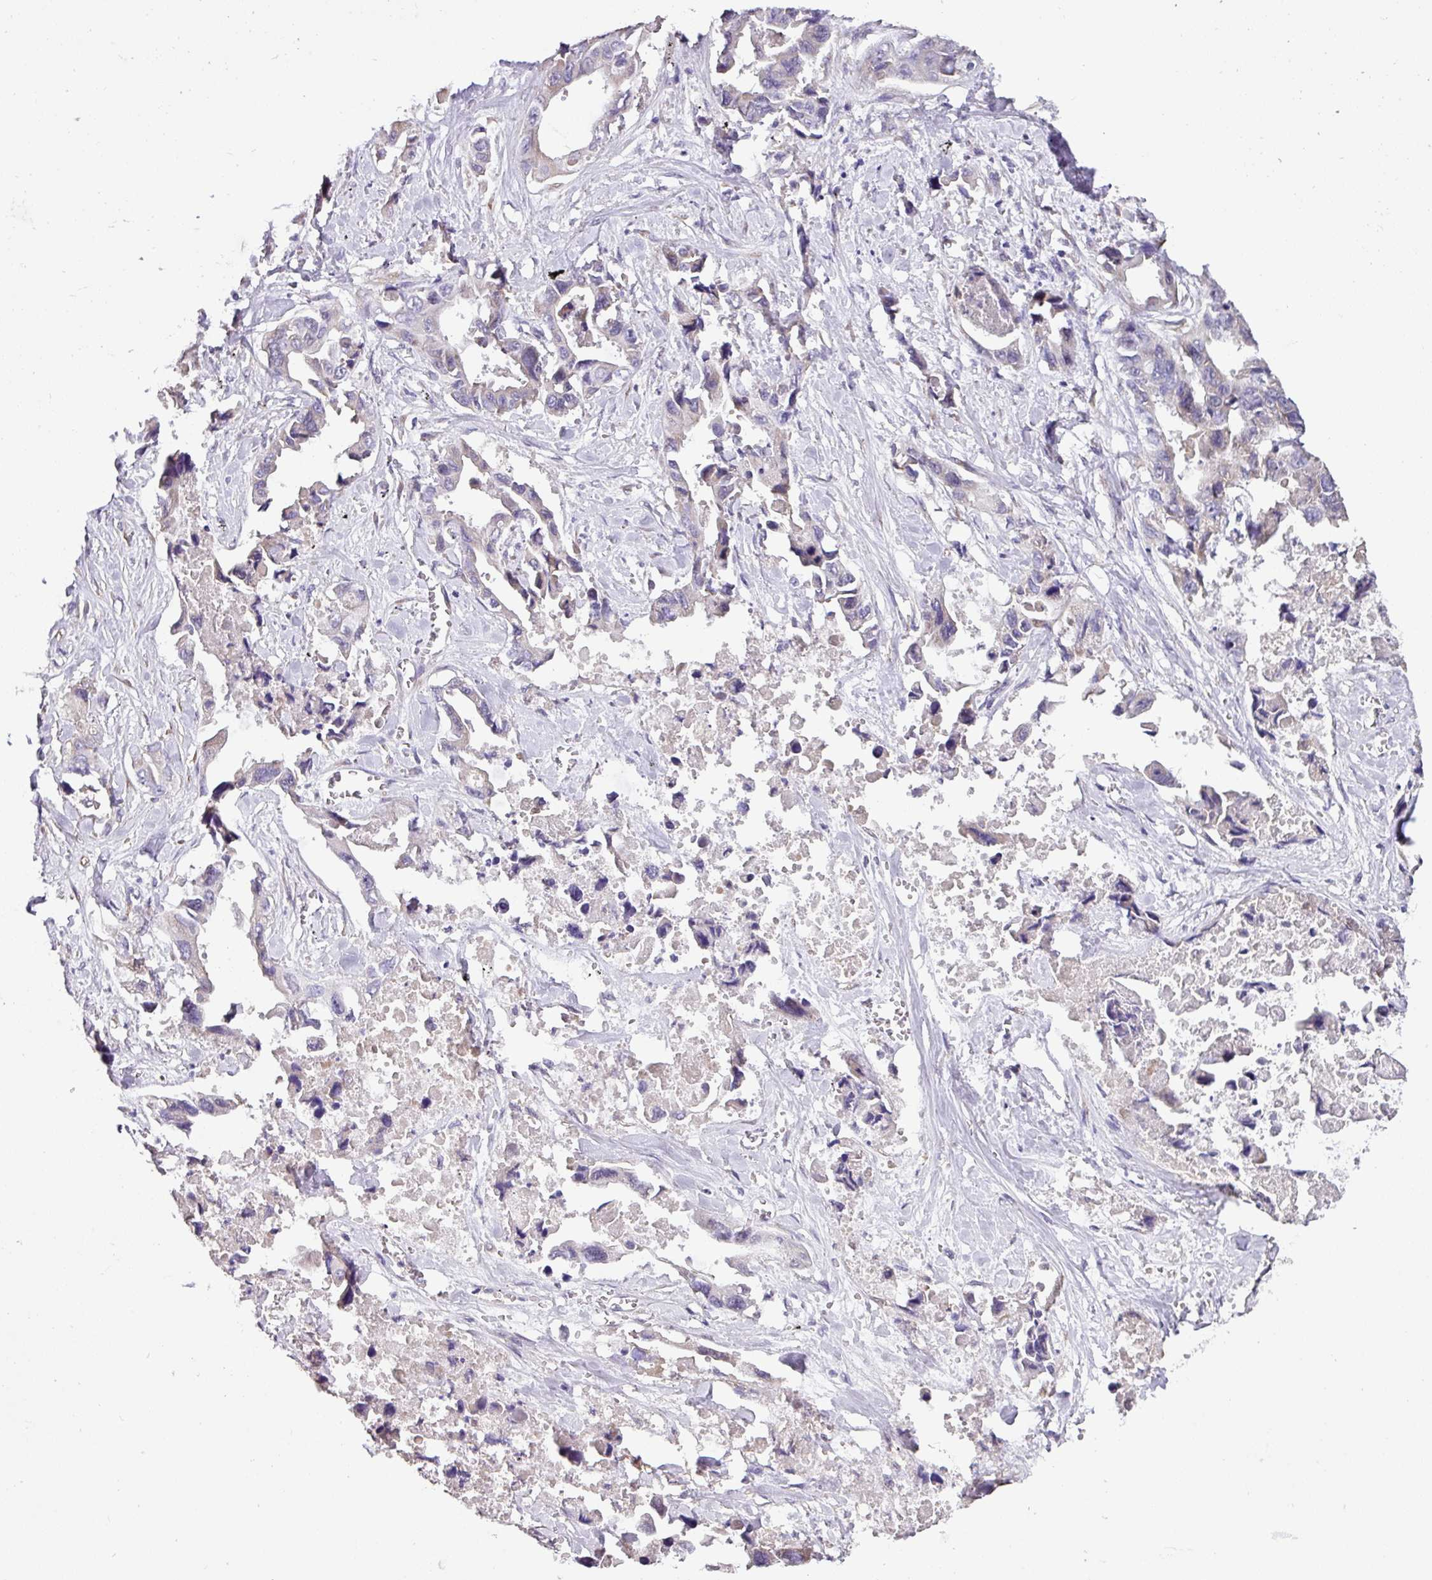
{"staining": {"intensity": "weak", "quantity": "<25%", "location": "nuclear"}, "tissue": "lung cancer", "cell_type": "Tumor cells", "image_type": "cancer", "snomed": [{"axis": "morphology", "description": "Adenocarcinoma, NOS"}, {"axis": "topography", "description": "Lung"}], "caption": "Tumor cells are negative for protein expression in human lung cancer (adenocarcinoma). (Brightfield microscopy of DAB (3,3'-diaminobenzidine) IHC at high magnification).", "gene": "ZG16", "patient": {"sex": "male", "age": 64}}